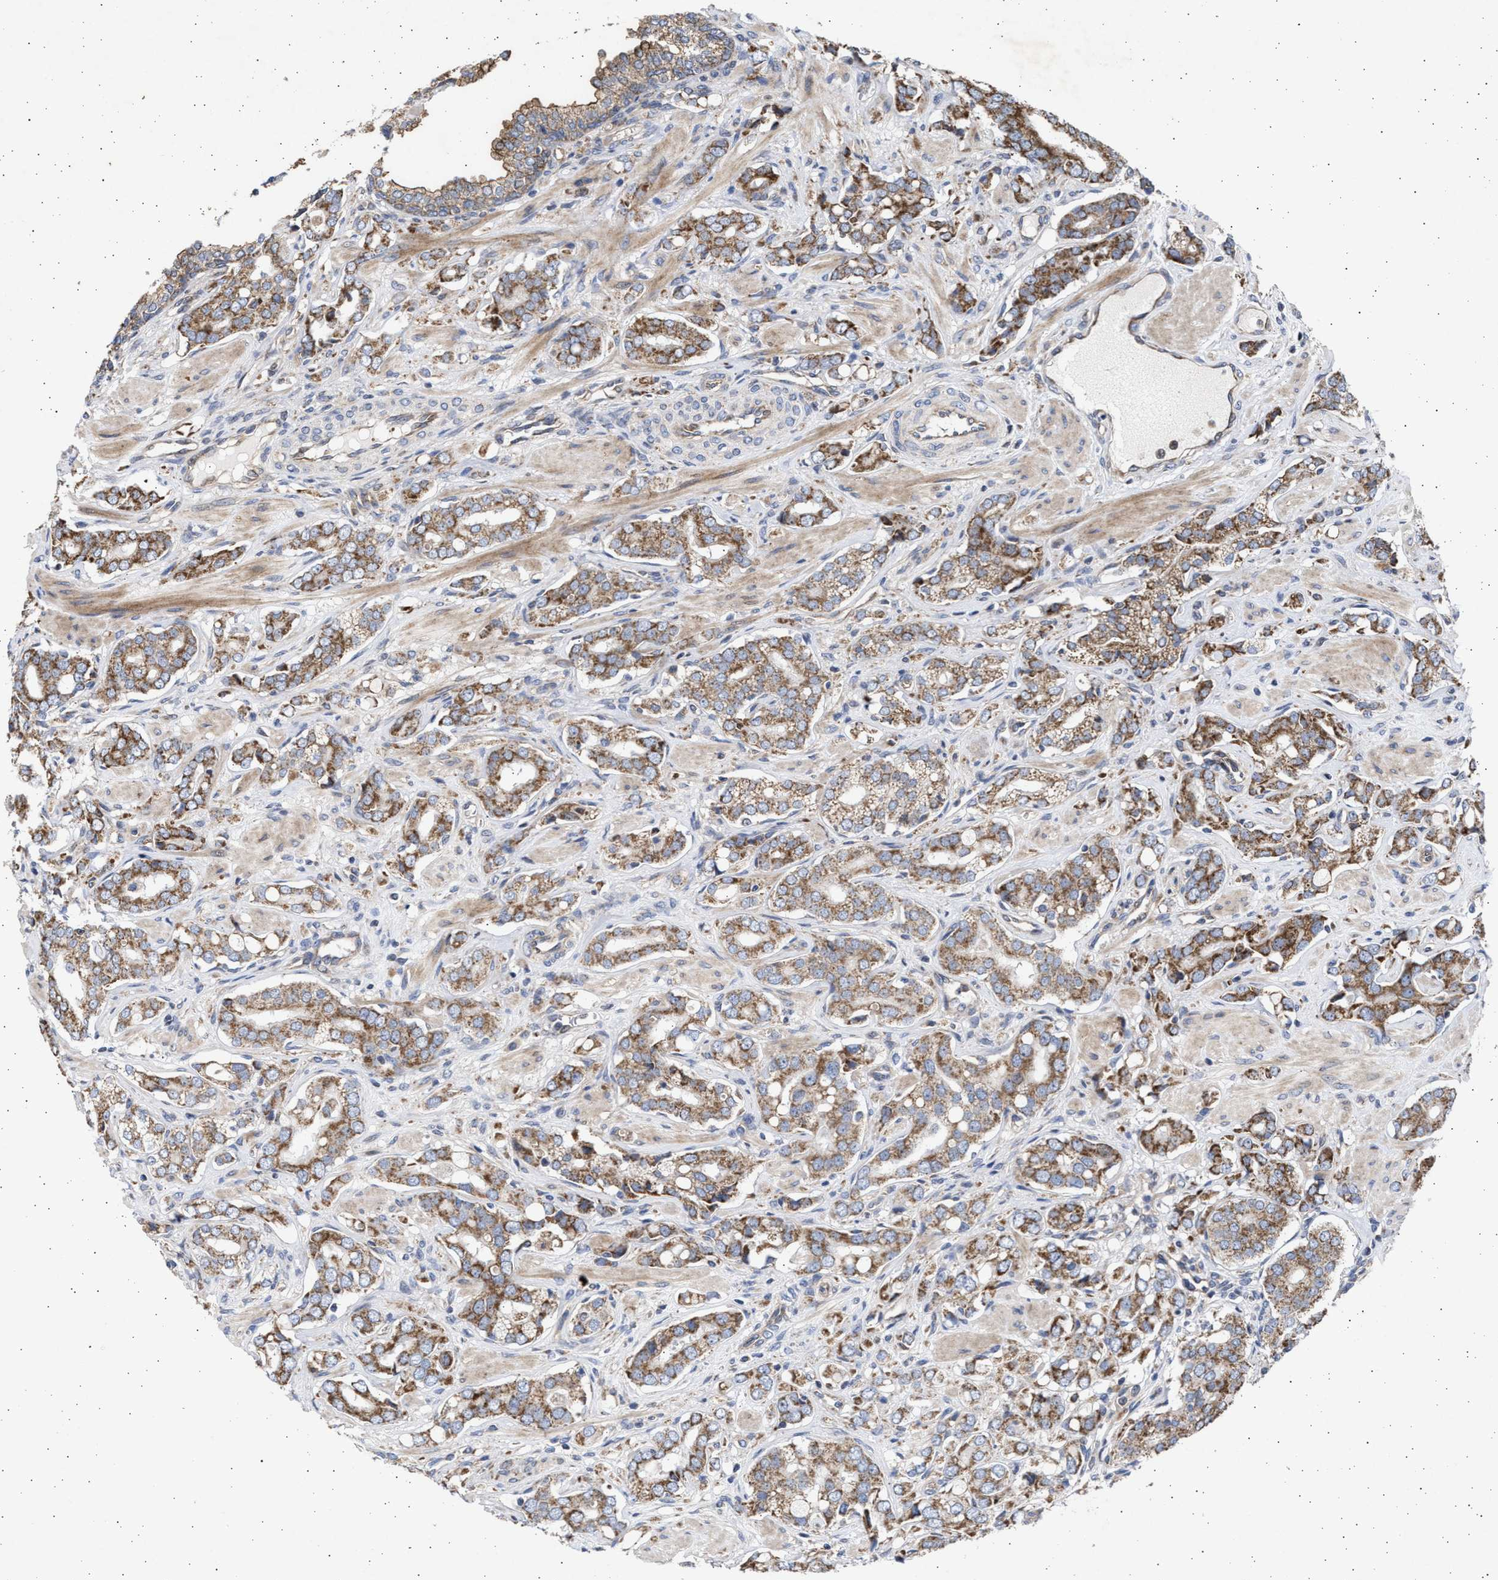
{"staining": {"intensity": "strong", "quantity": ">75%", "location": "cytoplasmic/membranous"}, "tissue": "prostate cancer", "cell_type": "Tumor cells", "image_type": "cancer", "snomed": [{"axis": "morphology", "description": "Adenocarcinoma, High grade"}, {"axis": "topography", "description": "Prostate"}], "caption": "A brown stain shows strong cytoplasmic/membranous staining of a protein in prostate cancer (high-grade adenocarcinoma) tumor cells.", "gene": "TTC19", "patient": {"sex": "male", "age": 52}}